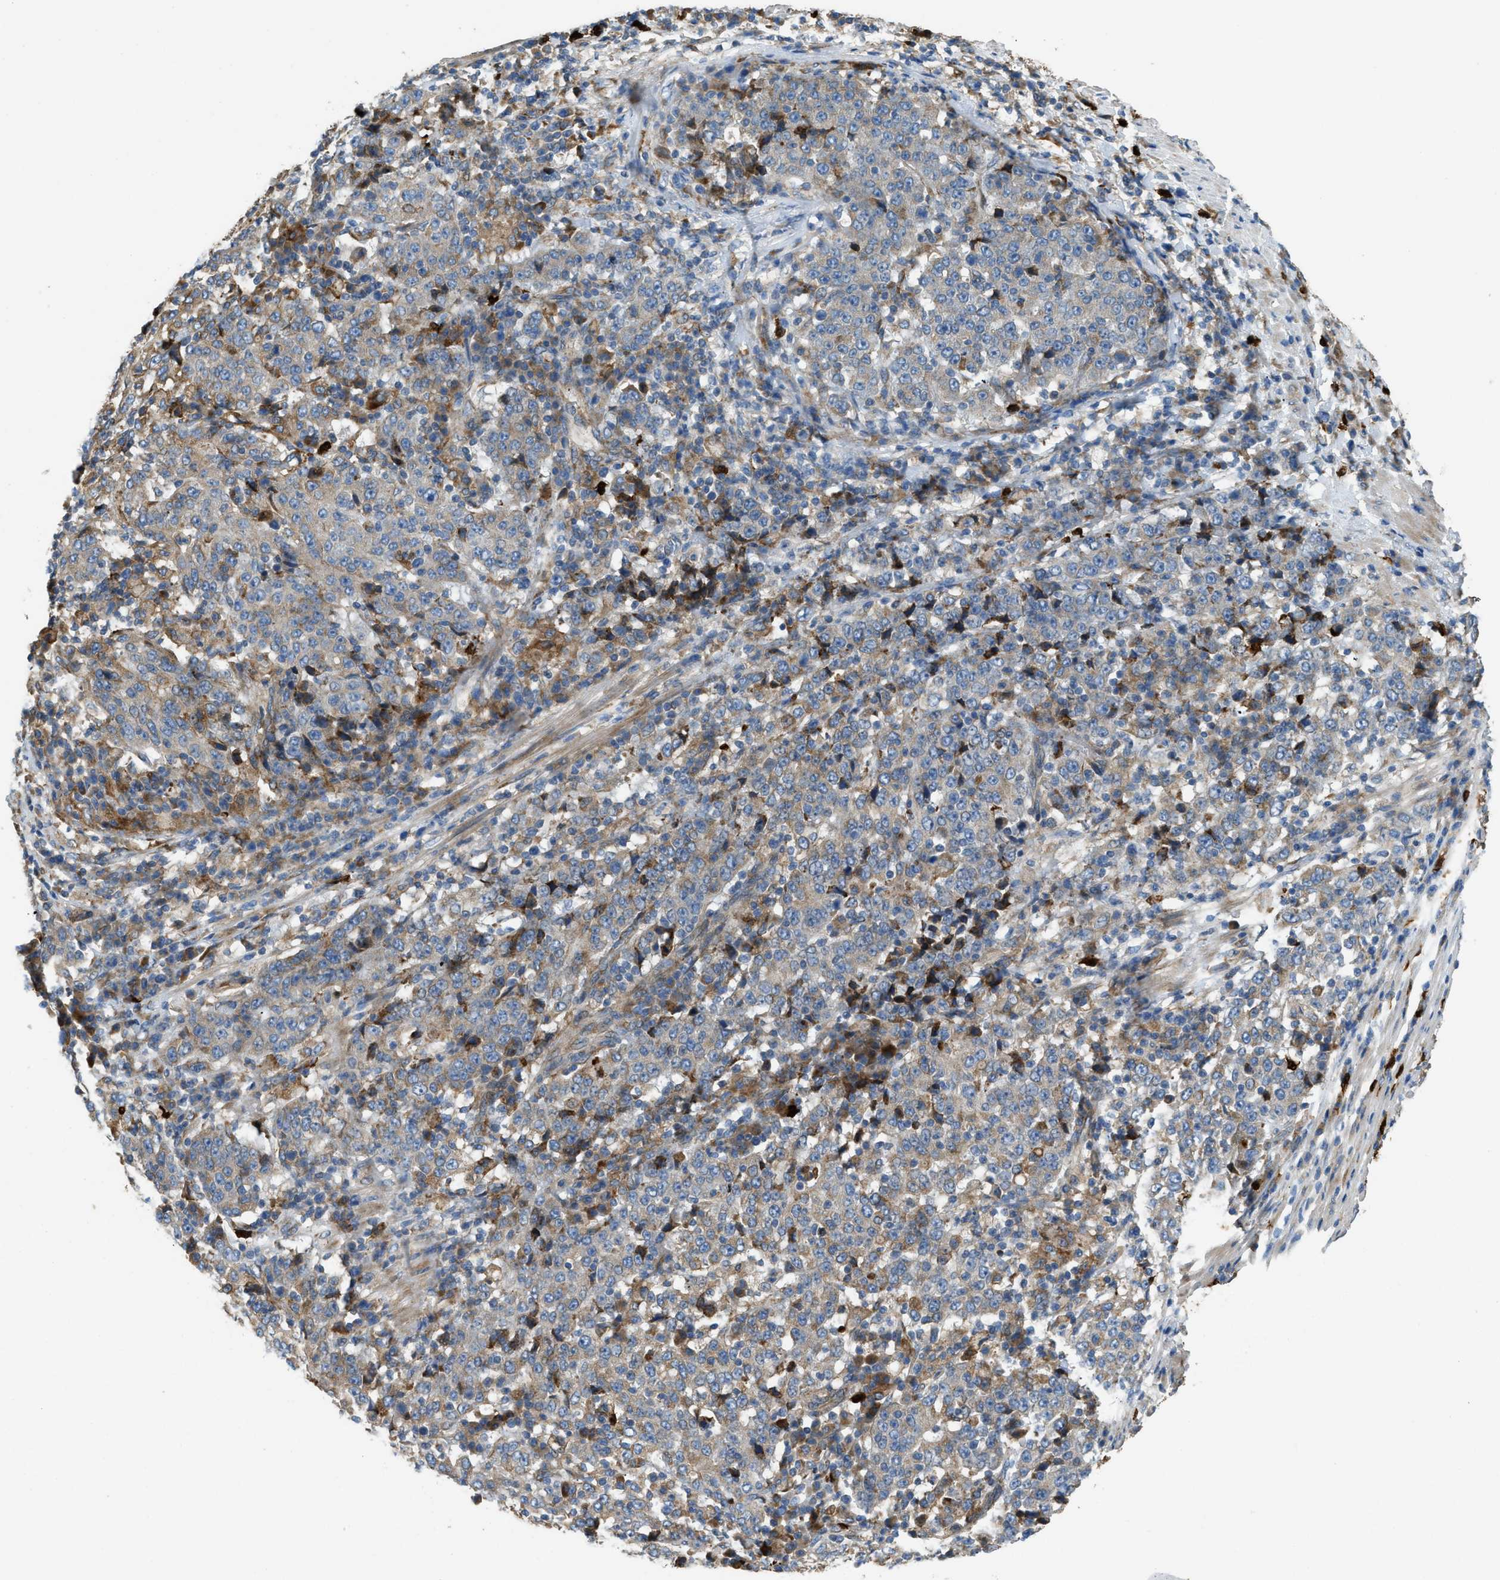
{"staining": {"intensity": "weak", "quantity": "25%-75%", "location": "cytoplasmic/membranous"}, "tissue": "stomach cancer", "cell_type": "Tumor cells", "image_type": "cancer", "snomed": [{"axis": "morphology", "description": "Adenocarcinoma, NOS"}, {"axis": "topography", "description": "Stomach"}], "caption": "Immunohistochemistry (IHC) of stomach adenocarcinoma reveals low levels of weak cytoplasmic/membranous staining in approximately 25%-75% of tumor cells.", "gene": "TMEM68", "patient": {"sex": "male", "age": 59}}